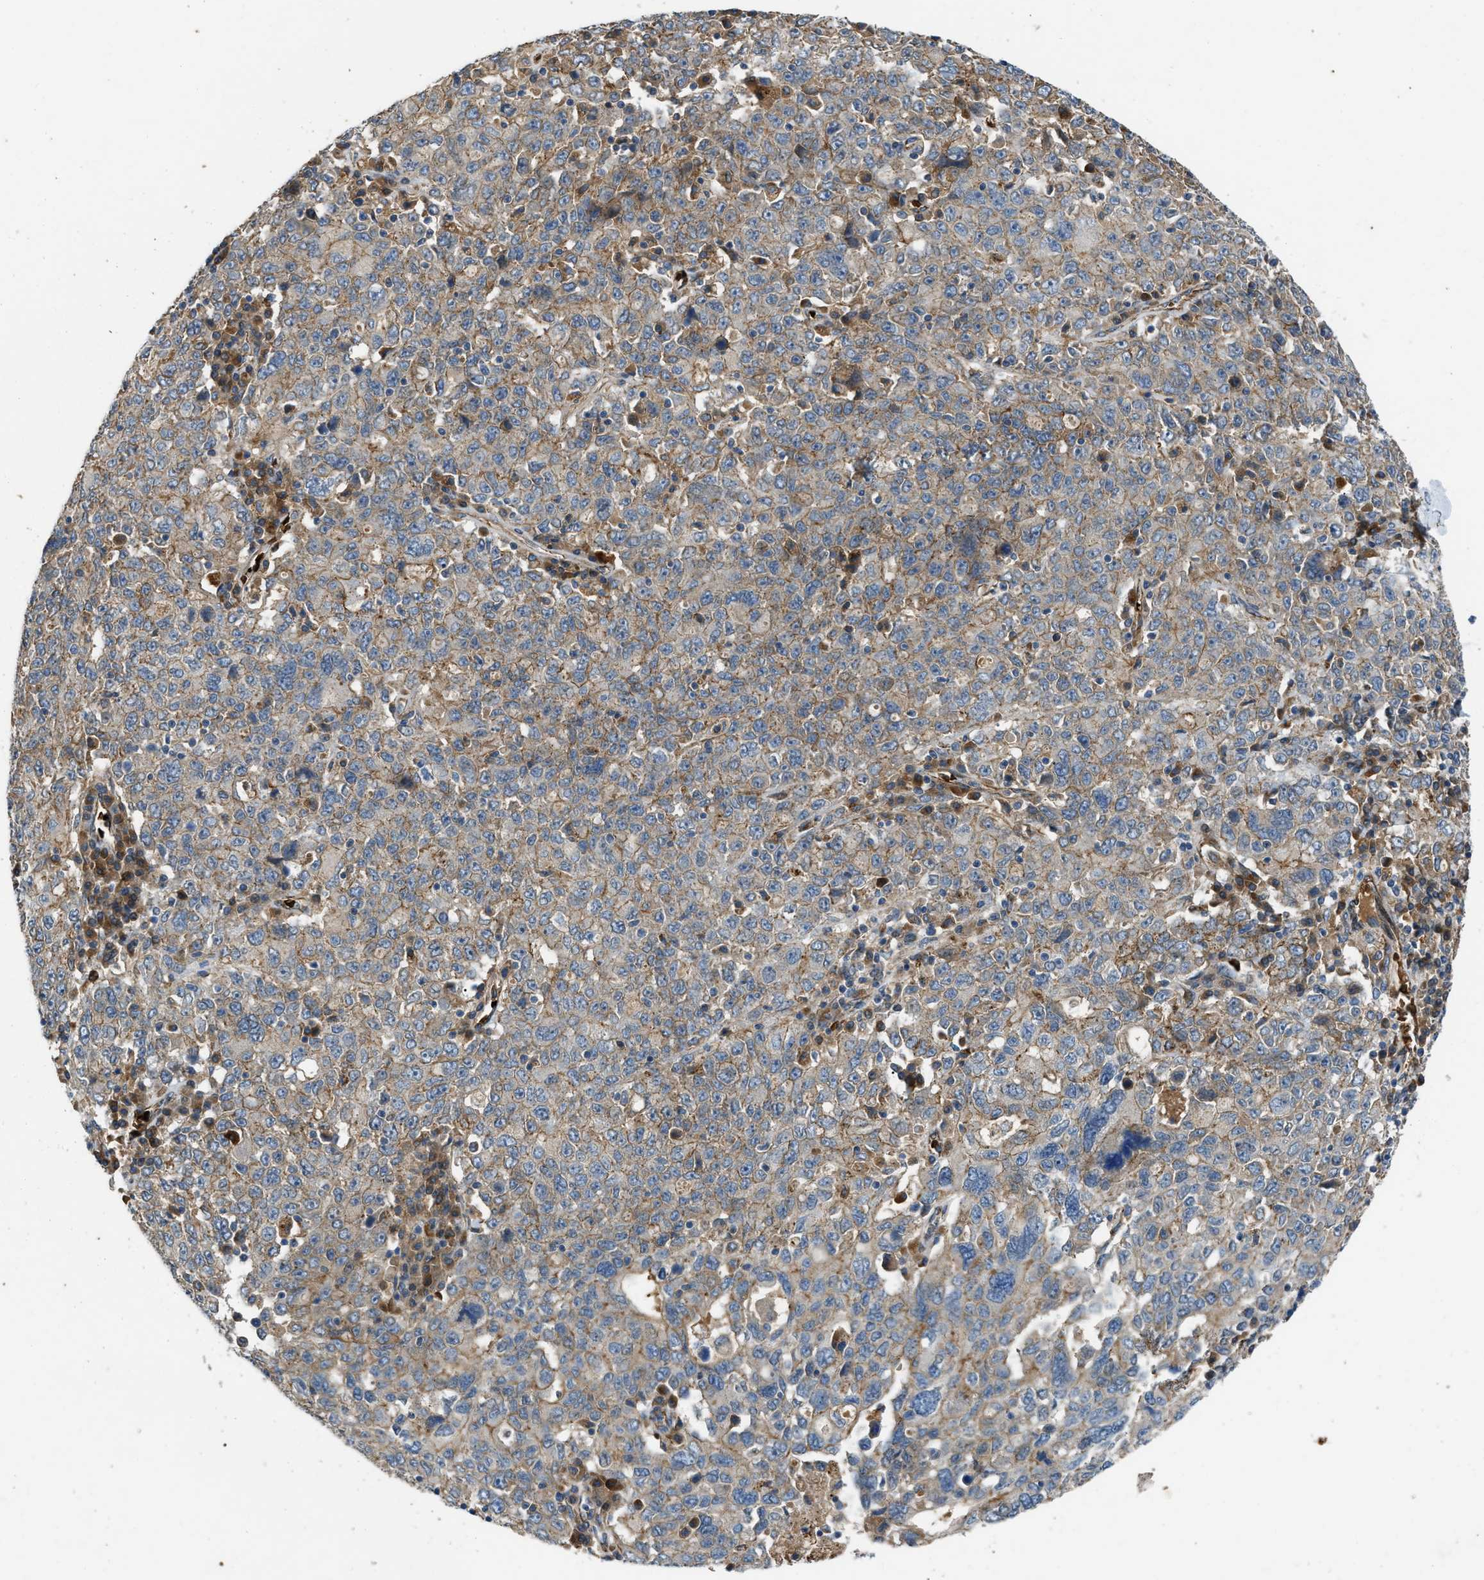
{"staining": {"intensity": "moderate", "quantity": "25%-75%", "location": "cytoplasmic/membranous"}, "tissue": "ovarian cancer", "cell_type": "Tumor cells", "image_type": "cancer", "snomed": [{"axis": "morphology", "description": "Carcinoma, endometroid"}, {"axis": "topography", "description": "Ovary"}], "caption": "About 25%-75% of tumor cells in human ovarian cancer exhibit moderate cytoplasmic/membranous protein expression as visualized by brown immunohistochemical staining.", "gene": "ERC1", "patient": {"sex": "female", "age": 62}}